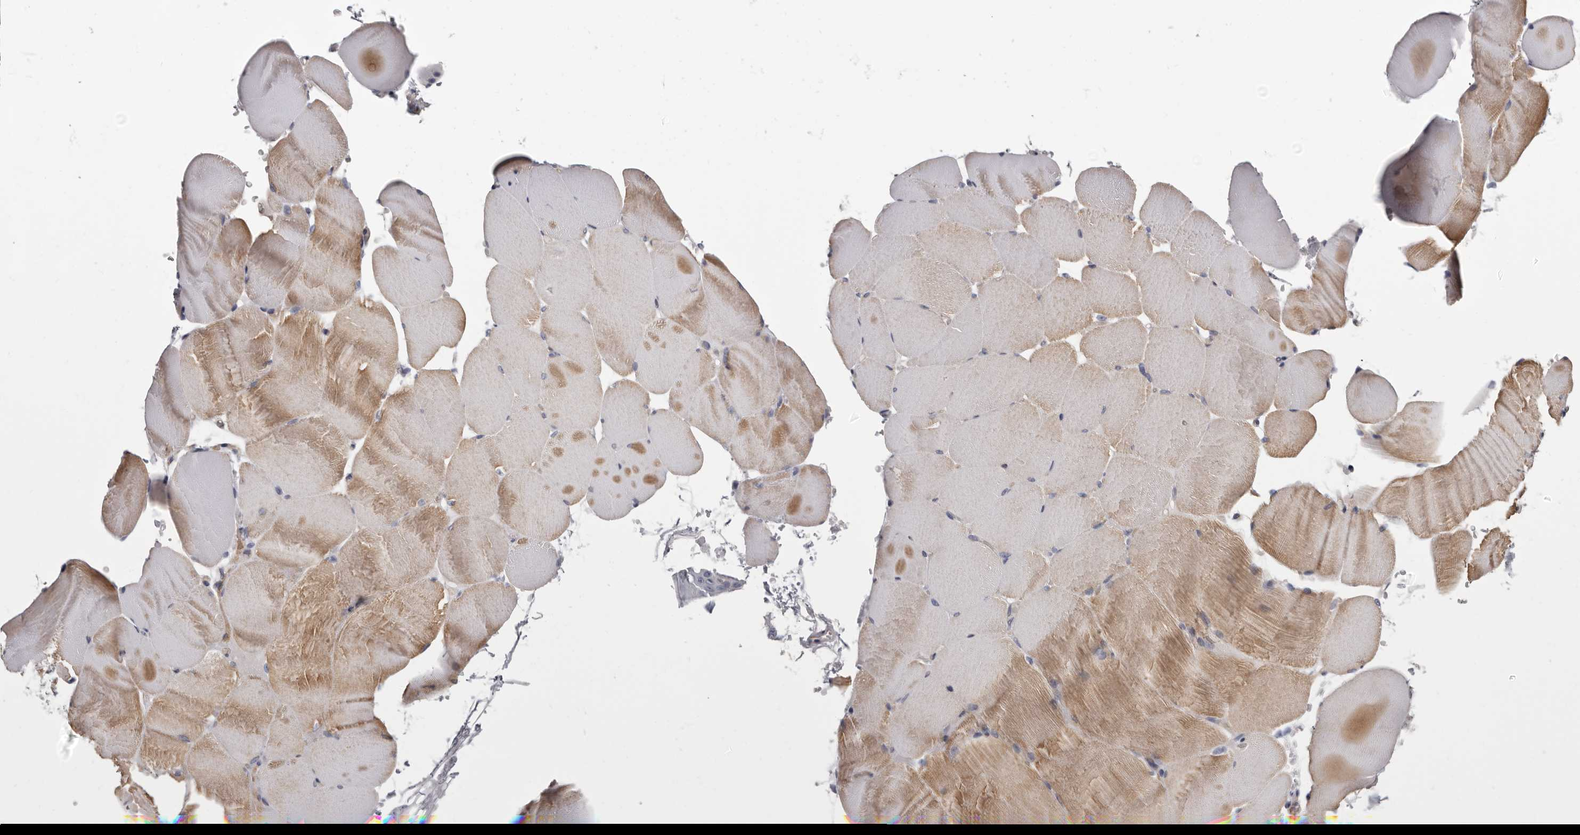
{"staining": {"intensity": "moderate", "quantity": "<25%", "location": "cytoplasmic/membranous"}, "tissue": "skeletal muscle", "cell_type": "Myocytes", "image_type": "normal", "snomed": [{"axis": "morphology", "description": "Normal tissue, NOS"}, {"axis": "topography", "description": "Skeletal muscle"}, {"axis": "topography", "description": "Parathyroid gland"}], "caption": "Moderate cytoplasmic/membranous positivity is seen in about <25% of myocytes in normal skeletal muscle. (DAB (3,3'-diaminobenzidine) = brown stain, brightfield microscopy at high magnification).", "gene": "ADGRL4", "patient": {"sex": "female", "age": 37}}